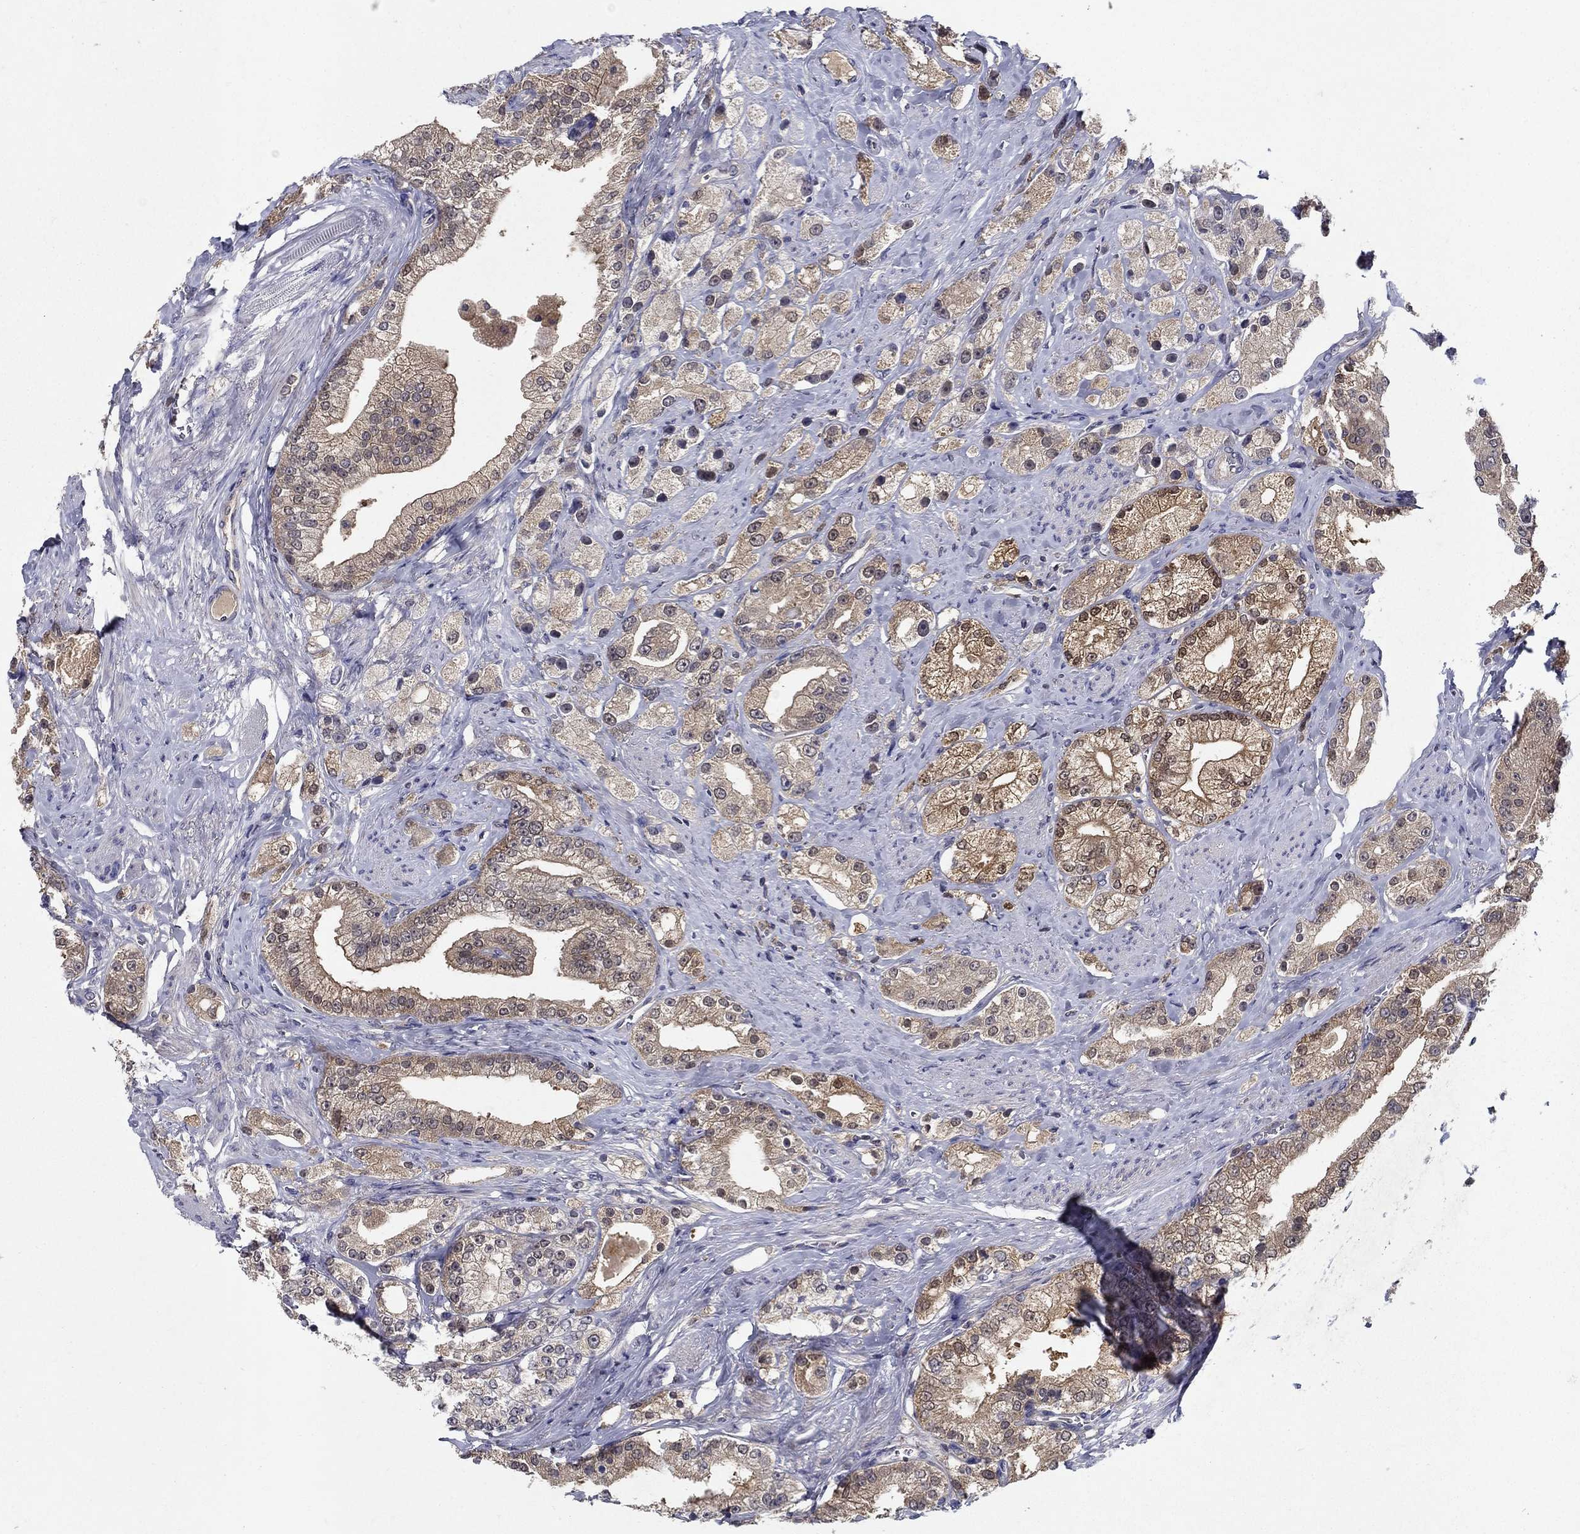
{"staining": {"intensity": "weak", "quantity": ">75%", "location": "cytoplasmic/membranous"}, "tissue": "prostate cancer", "cell_type": "Tumor cells", "image_type": "cancer", "snomed": [{"axis": "morphology", "description": "Adenocarcinoma, NOS"}, {"axis": "topography", "description": "Prostate and seminal vesicle, NOS"}, {"axis": "topography", "description": "Prostate"}], "caption": "Prostate adenocarcinoma tissue displays weak cytoplasmic/membranous staining in approximately >75% of tumor cells", "gene": "GLTP", "patient": {"sex": "male", "age": 67}}